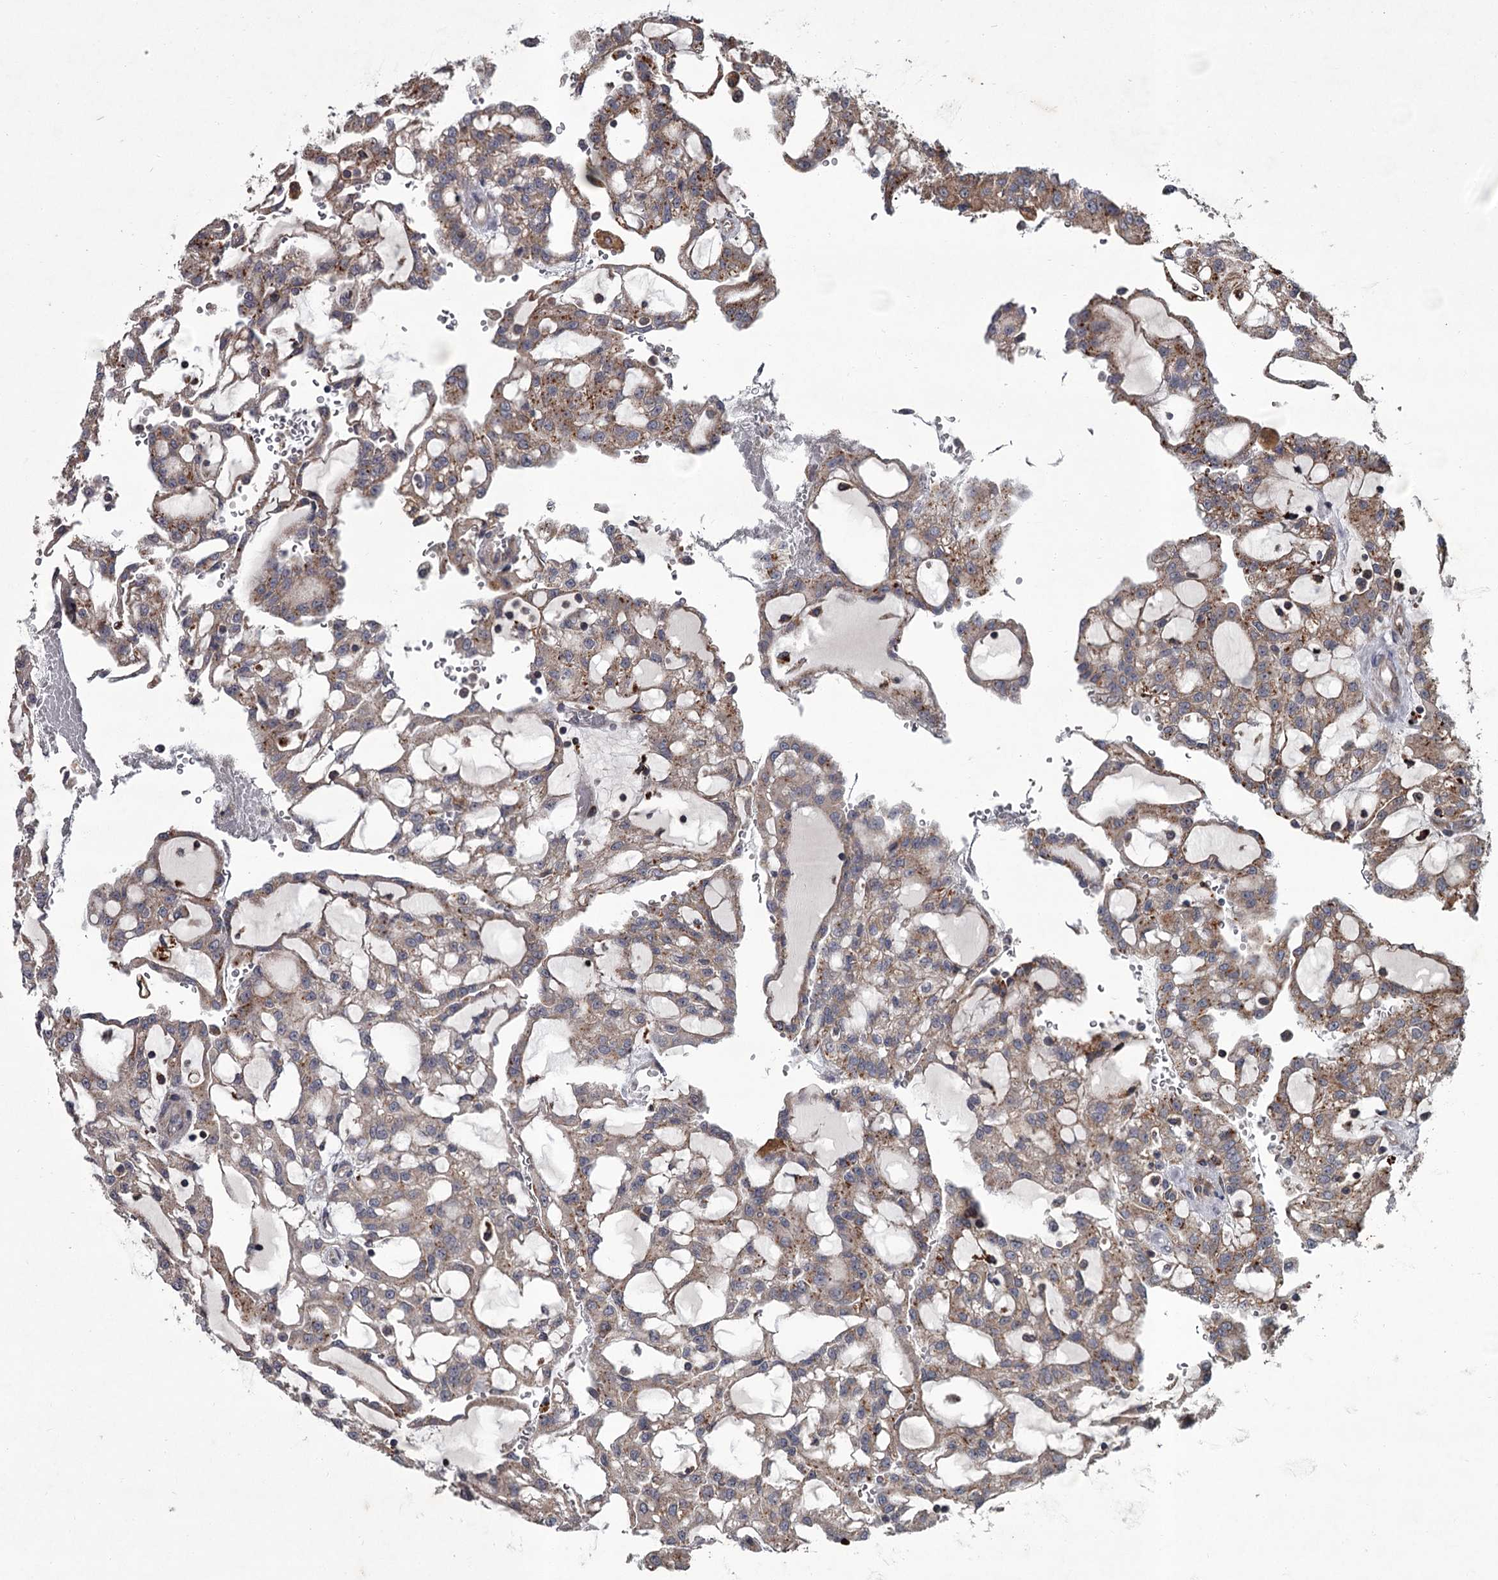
{"staining": {"intensity": "weak", "quantity": "25%-75%", "location": "cytoplasmic/membranous"}, "tissue": "renal cancer", "cell_type": "Tumor cells", "image_type": "cancer", "snomed": [{"axis": "morphology", "description": "Adenocarcinoma, NOS"}, {"axis": "topography", "description": "Kidney"}], "caption": "DAB immunohistochemical staining of human renal cancer (adenocarcinoma) exhibits weak cytoplasmic/membranous protein expression in approximately 25%-75% of tumor cells.", "gene": "UNC93B1", "patient": {"sex": "male", "age": 63}}